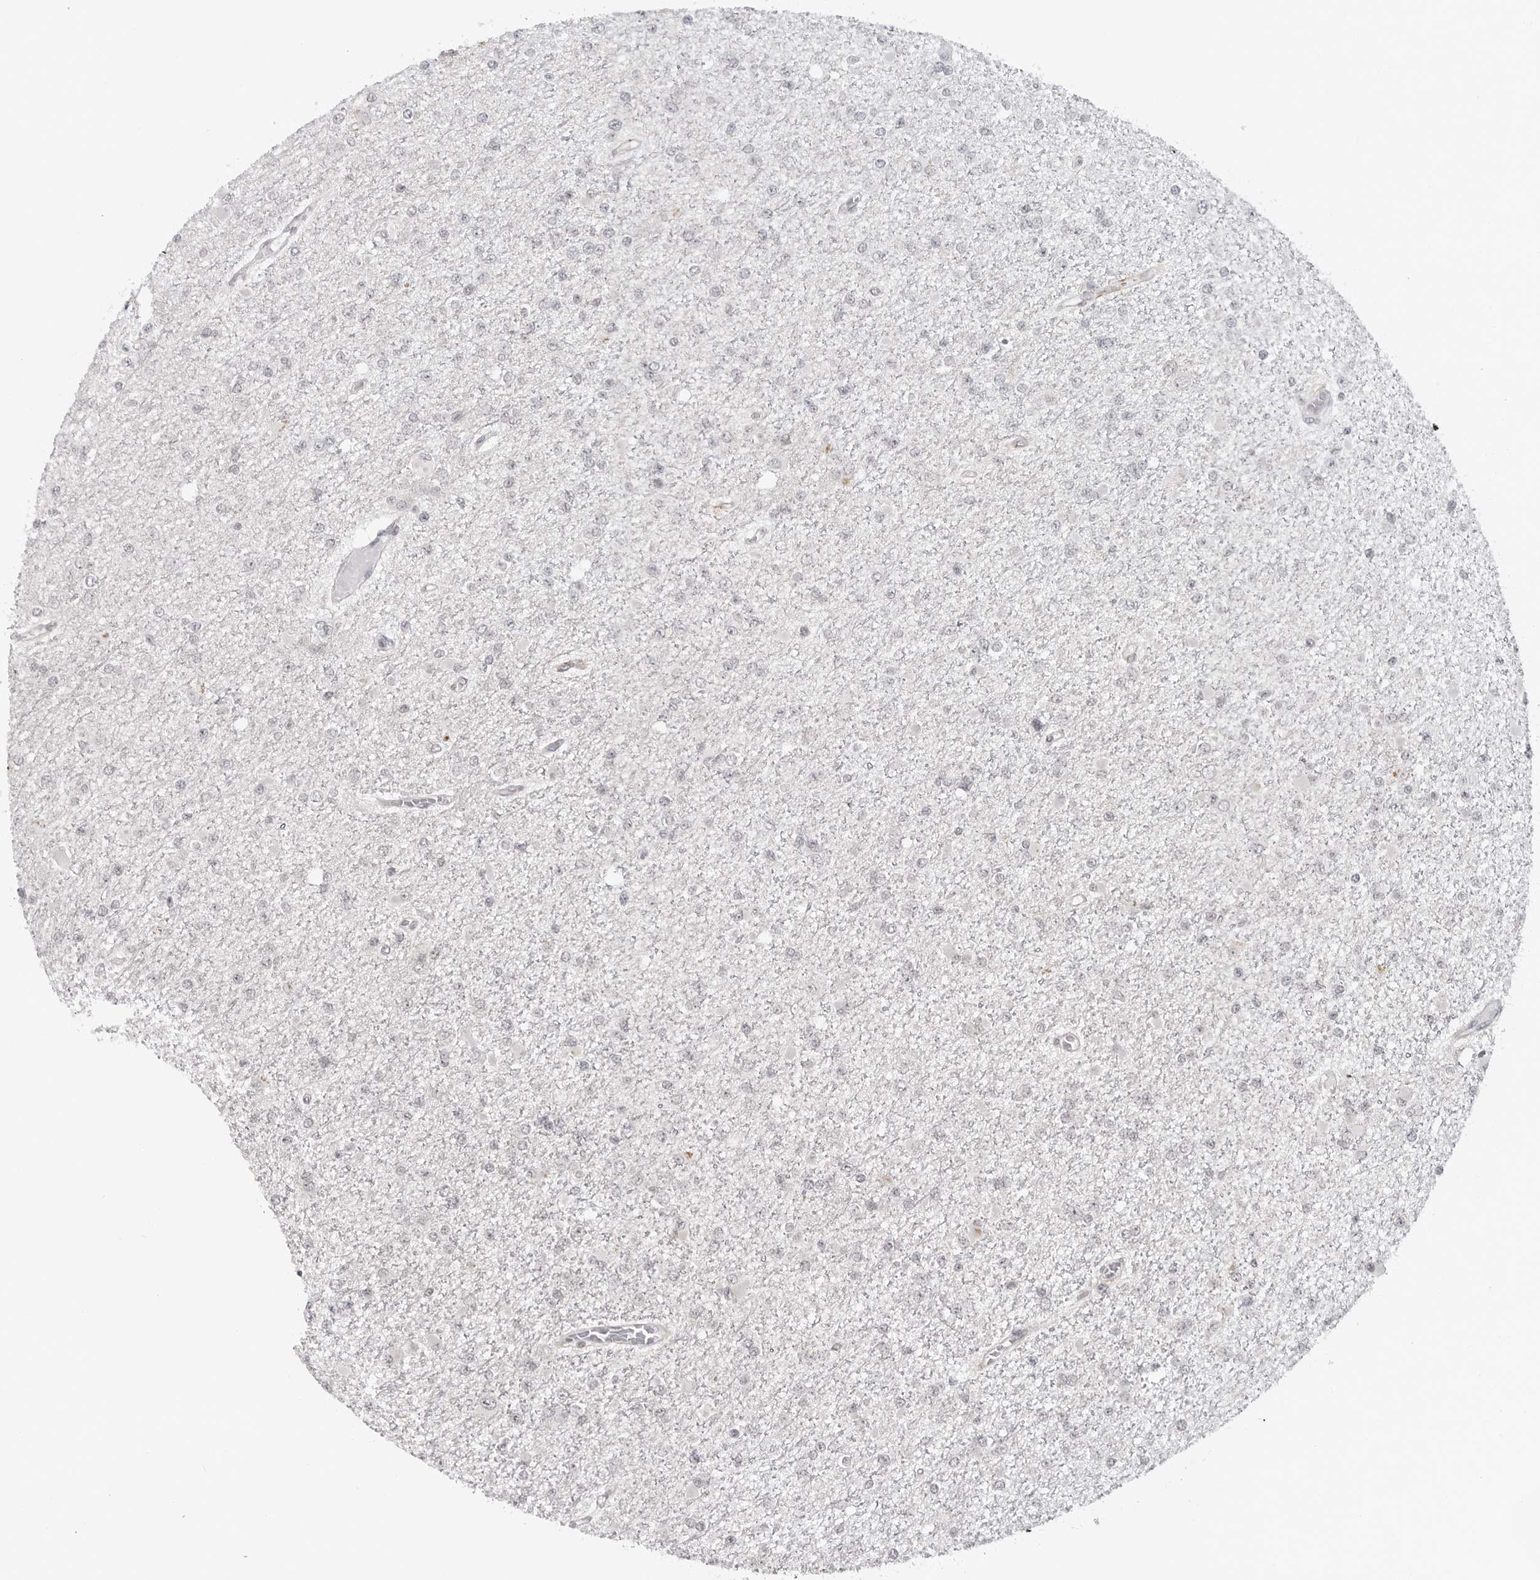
{"staining": {"intensity": "negative", "quantity": "none", "location": "none"}, "tissue": "glioma", "cell_type": "Tumor cells", "image_type": "cancer", "snomed": [{"axis": "morphology", "description": "Glioma, malignant, Low grade"}, {"axis": "topography", "description": "Brain"}], "caption": "High magnification brightfield microscopy of glioma stained with DAB (3,3'-diaminobenzidine) (brown) and counterstained with hematoxylin (blue): tumor cells show no significant staining.", "gene": "ADAMTS5", "patient": {"sex": "female", "age": 22}}